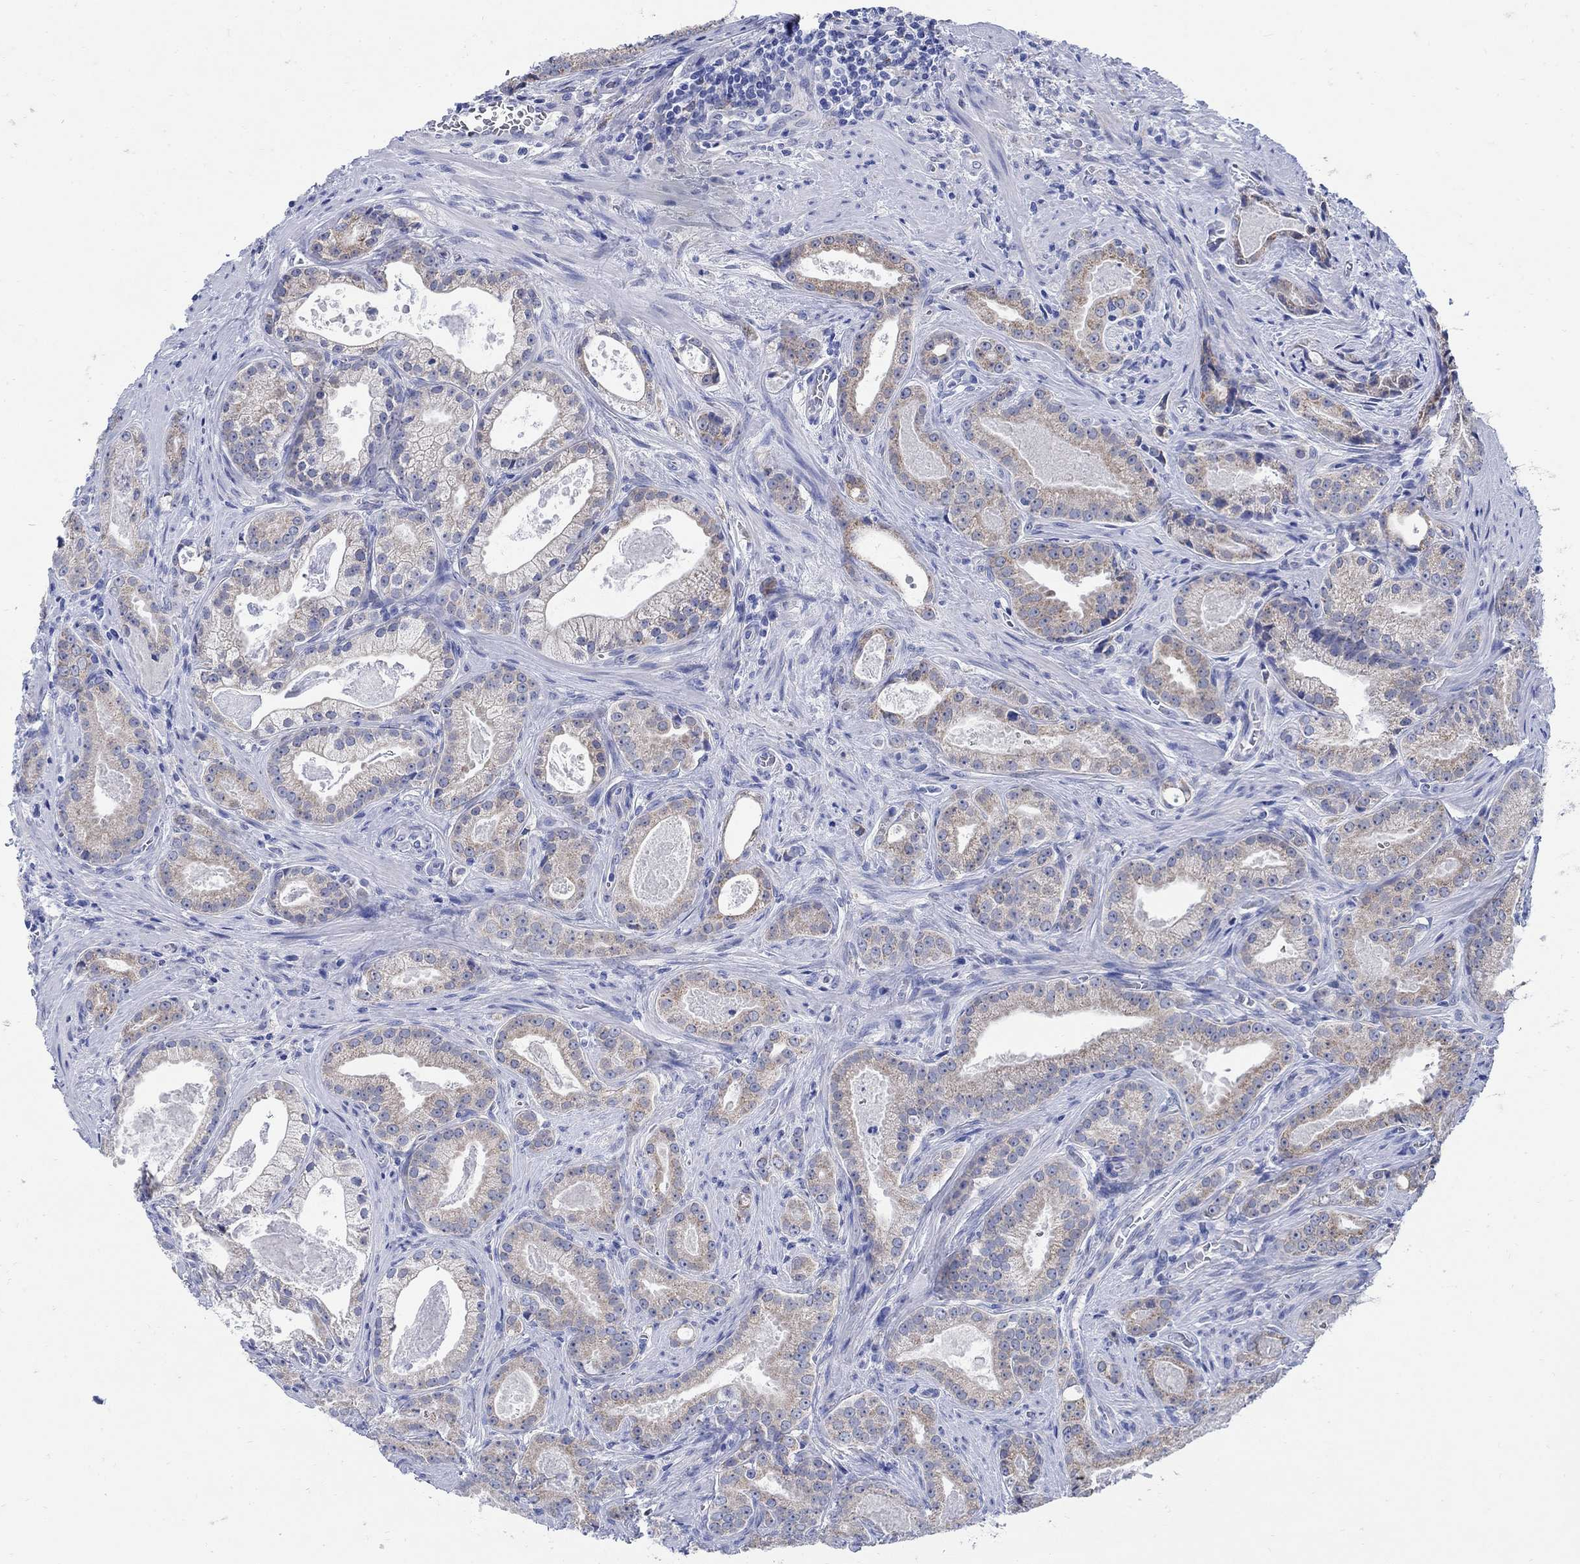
{"staining": {"intensity": "weak", "quantity": "25%-75%", "location": "cytoplasmic/membranous"}, "tissue": "prostate cancer", "cell_type": "Tumor cells", "image_type": "cancer", "snomed": [{"axis": "morphology", "description": "Adenocarcinoma, NOS"}, {"axis": "topography", "description": "Prostate"}], "caption": "A micrograph of adenocarcinoma (prostate) stained for a protein reveals weak cytoplasmic/membranous brown staining in tumor cells.", "gene": "ZDHHC14", "patient": {"sex": "male", "age": 61}}